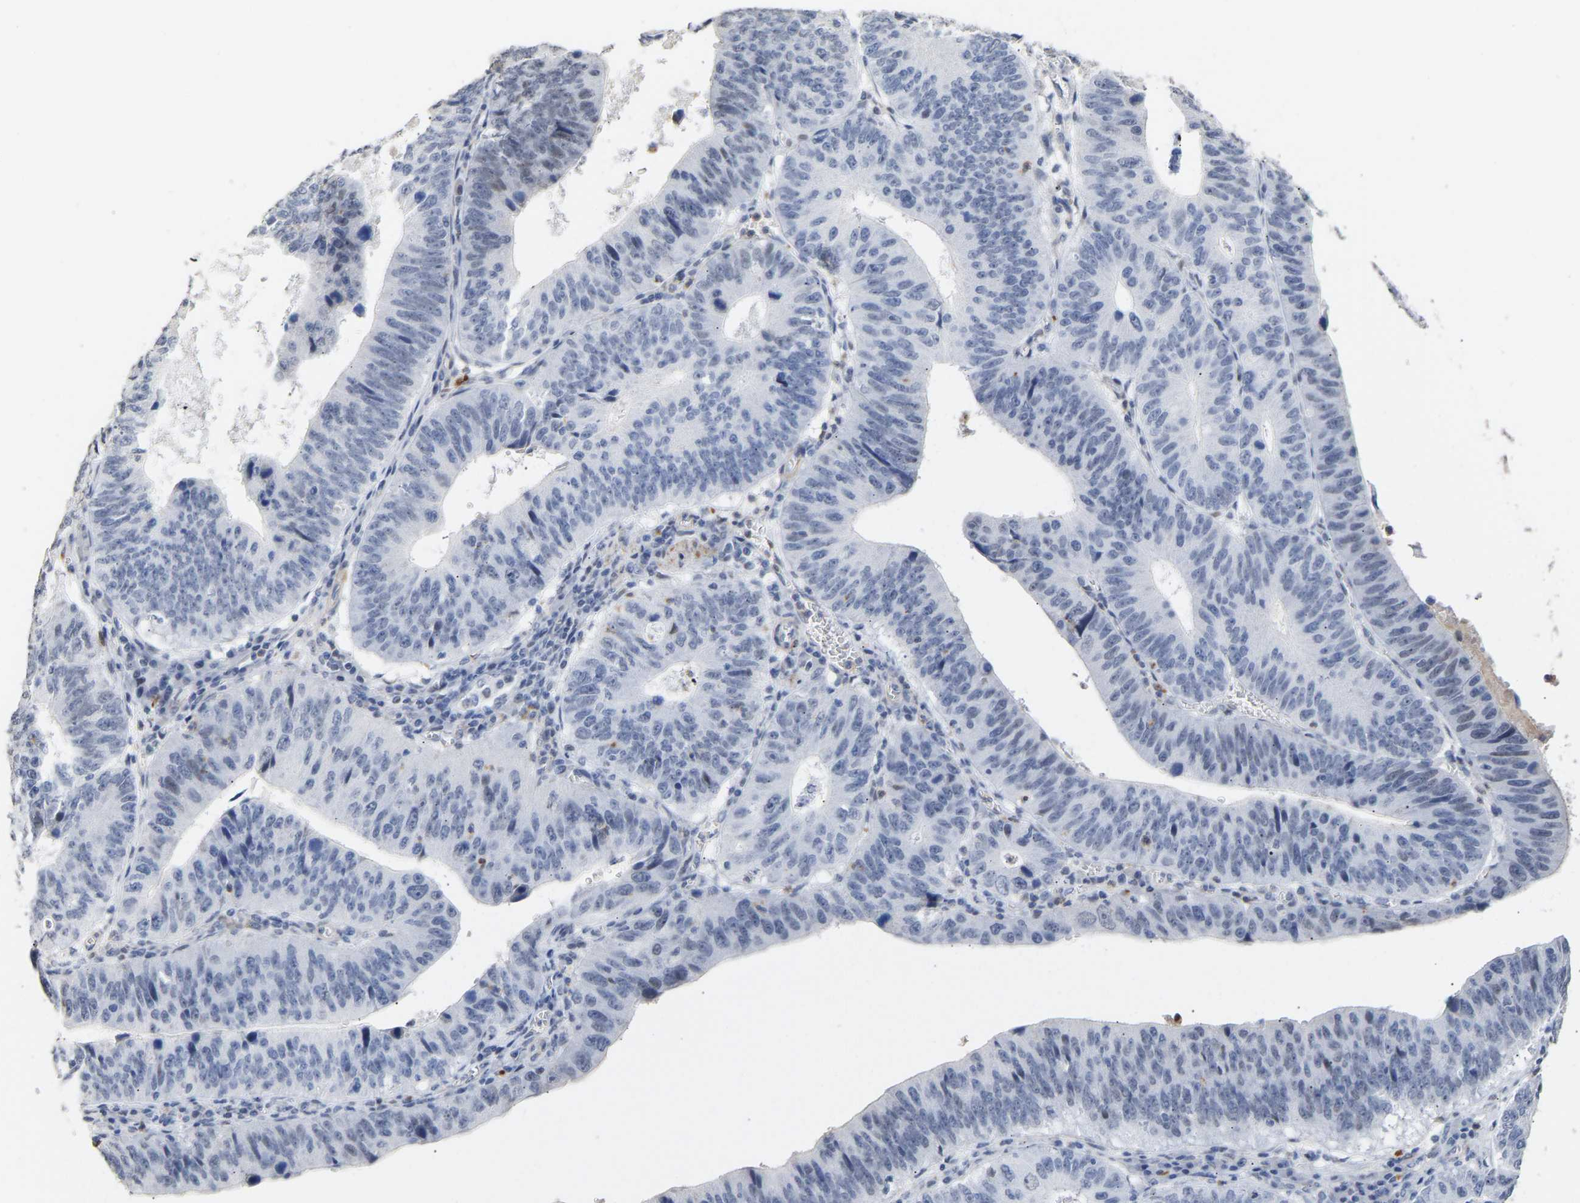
{"staining": {"intensity": "negative", "quantity": "none", "location": "none"}, "tissue": "stomach cancer", "cell_type": "Tumor cells", "image_type": "cancer", "snomed": [{"axis": "morphology", "description": "Adenocarcinoma, NOS"}, {"axis": "topography", "description": "Stomach"}], "caption": "The histopathology image demonstrates no significant expression in tumor cells of stomach adenocarcinoma.", "gene": "AMPH", "patient": {"sex": "male", "age": 59}}